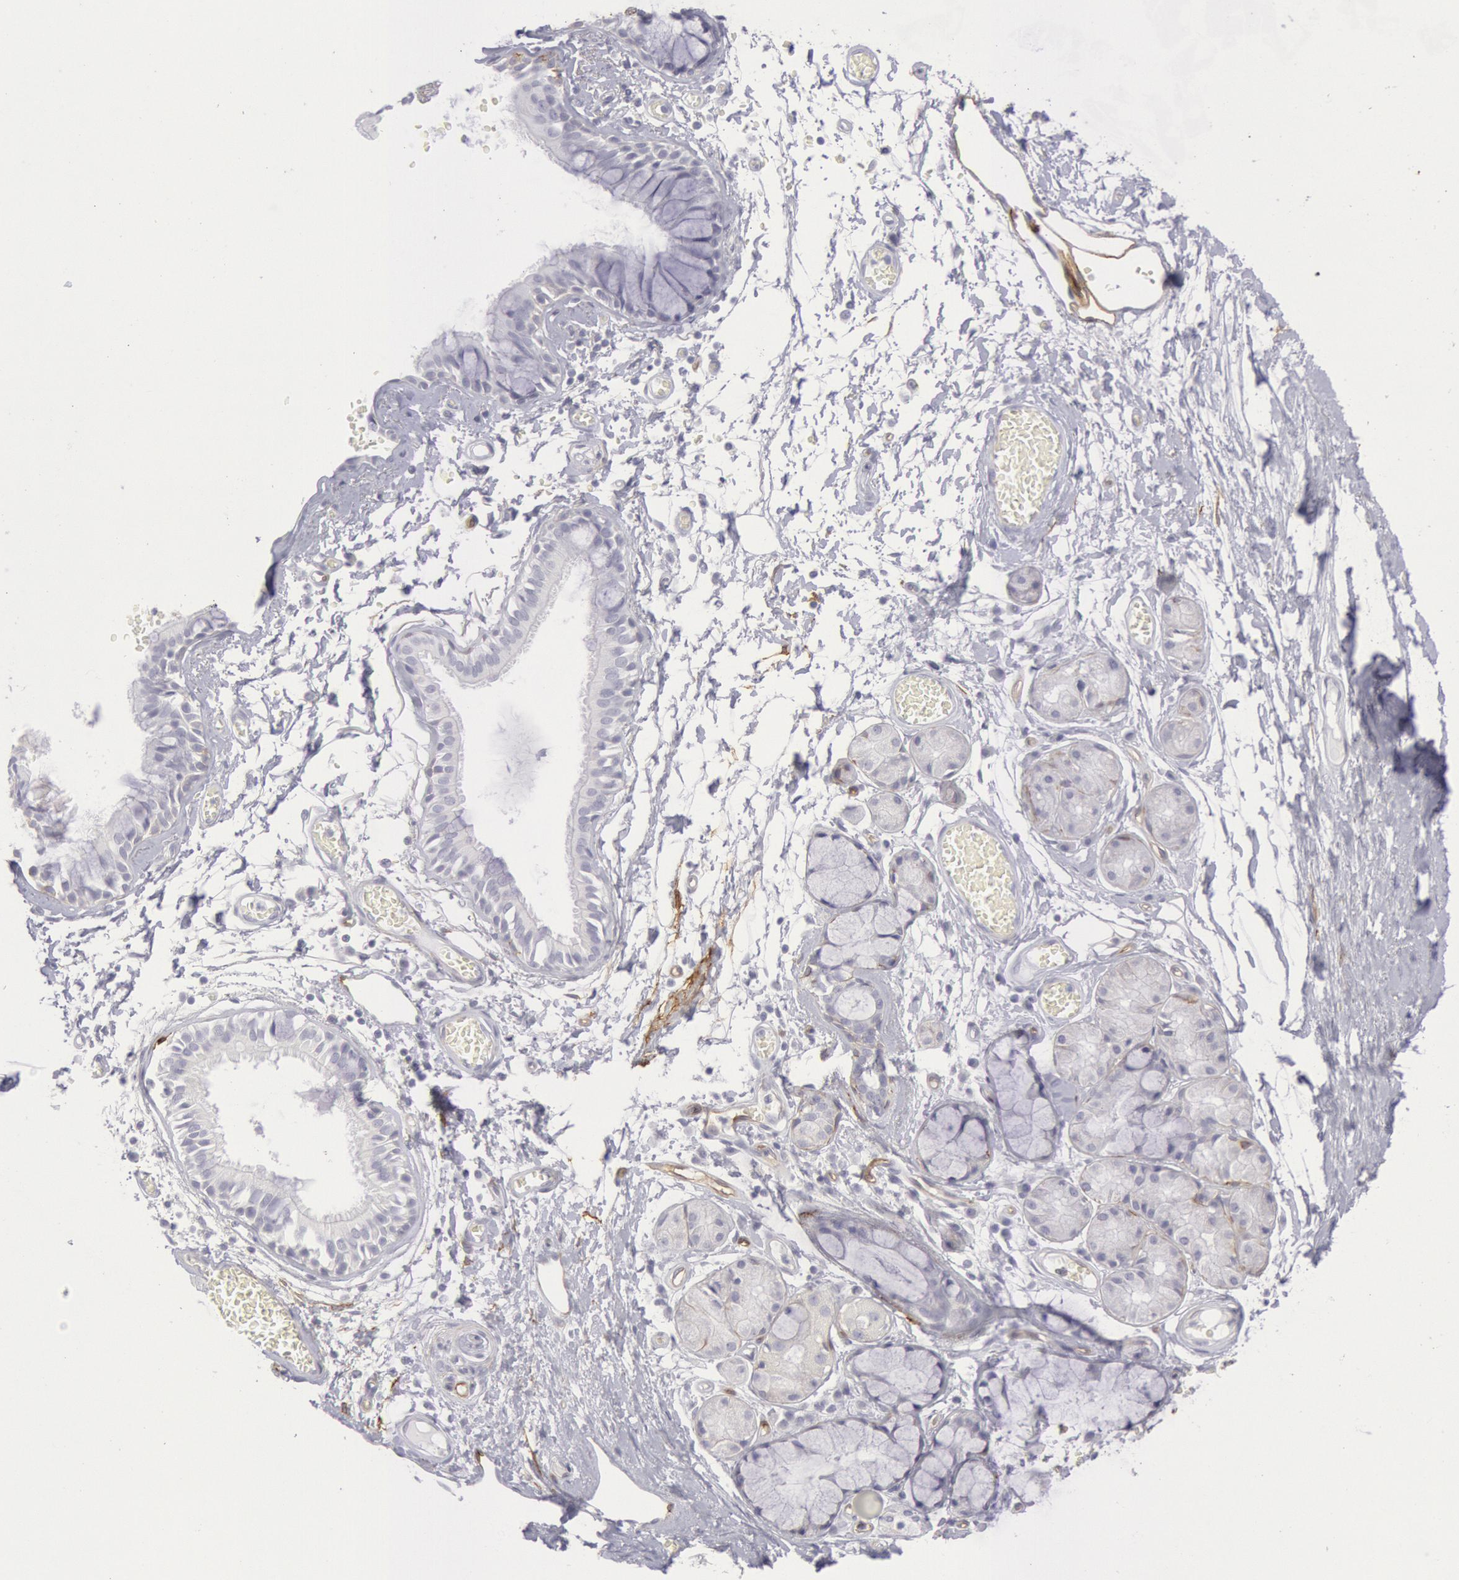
{"staining": {"intensity": "negative", "quantity": "none", "location": "none"}, "tissue": "bronchus", "cell_type": "Respiratory epithelial cells", "image_type": "normal", "snomed": [{"axis": "morphology", "description": "Normal tissue, NOS"}, {"axis": "topography", "description": "Bronchus"}, {"axis": "topography", "description": "Lung"}], "caption": "This is an immunohistochemistry photomicrograph of benign bronchus. There is no expression in respiratory epithelial cells.", "gene": "CDH13", "patient": {"sex": "female", "age": 56}}